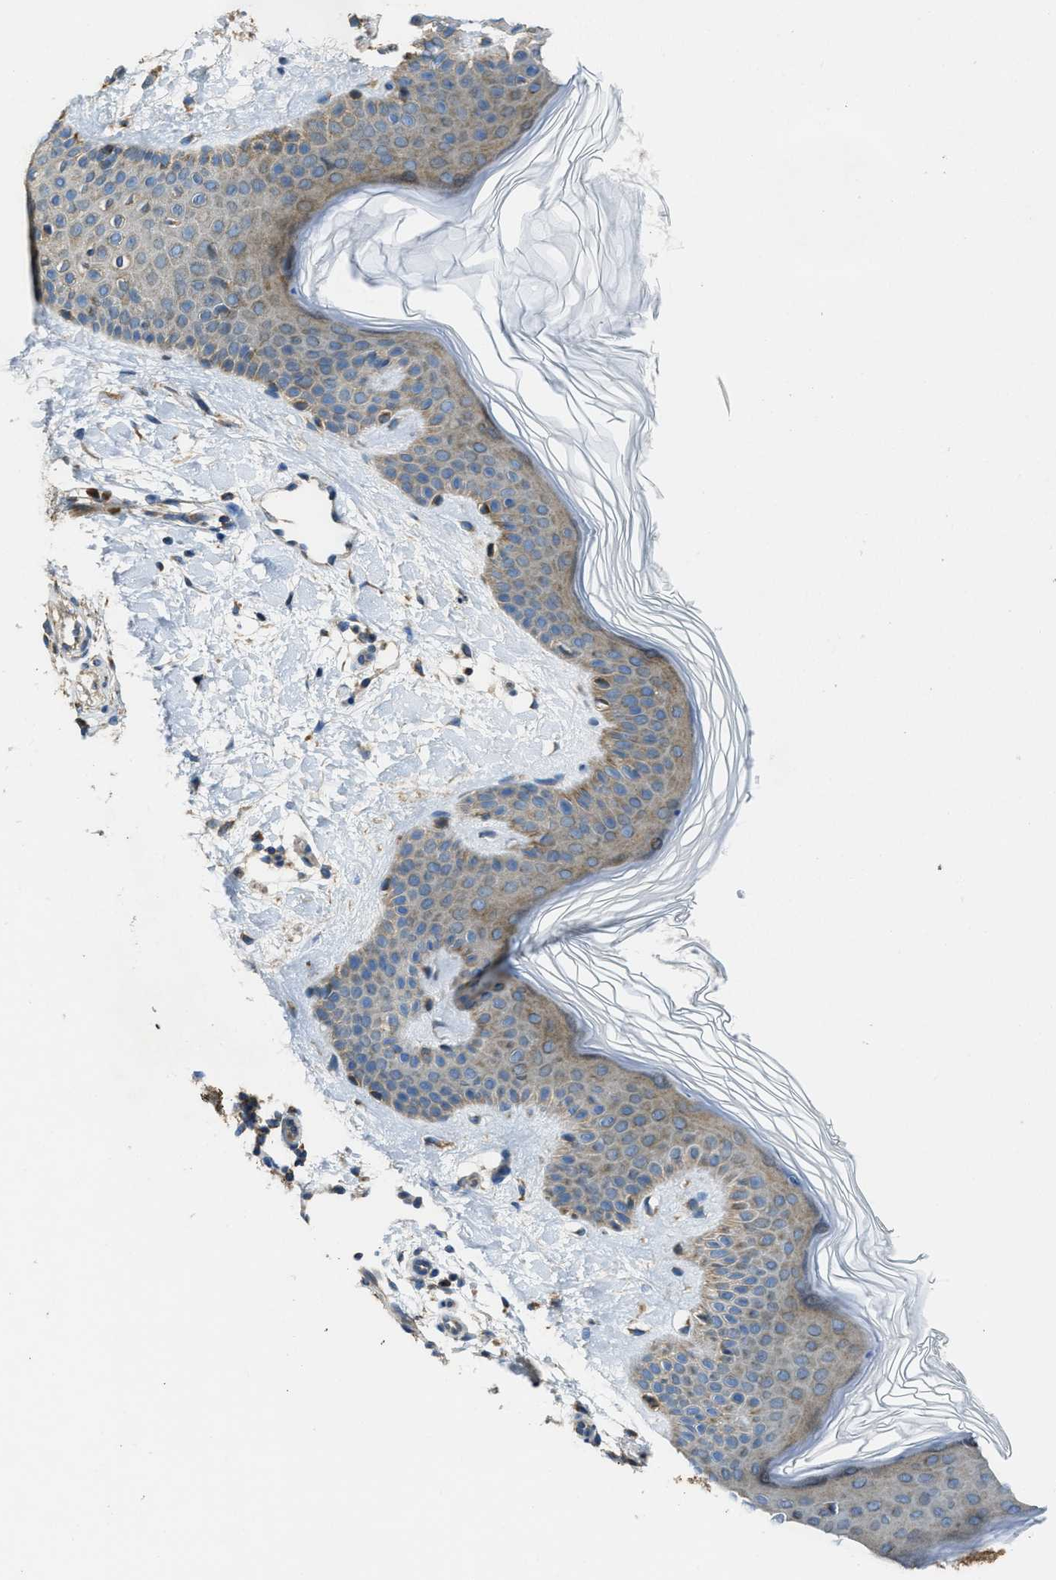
{"staining": {"intensity": "moderate", "quantity": ">75%", "location": "cytoplasmic/membranous"}, "tissue": "skin", "cell_type": "Fibroblasts", "image_type": "normal", "snomed": [{"axis": "morphology", "description": "Normal tissue, NOS"}, {"axis": "morphology", "description": "Malignant melanoma, Metastatic site"}, {"axis": "topography", "description": "Skin"}], "caption": "Moderate cytoplasmic/membranous protein staining is seen in about >75% of fibroblasts in skin. (DAB (3,3'-diaminobenzidine) IHC with brightfield microscopy, high magnification).", "gene": "SLC25A11", "patient": {"sex": "male", "age": 41}}